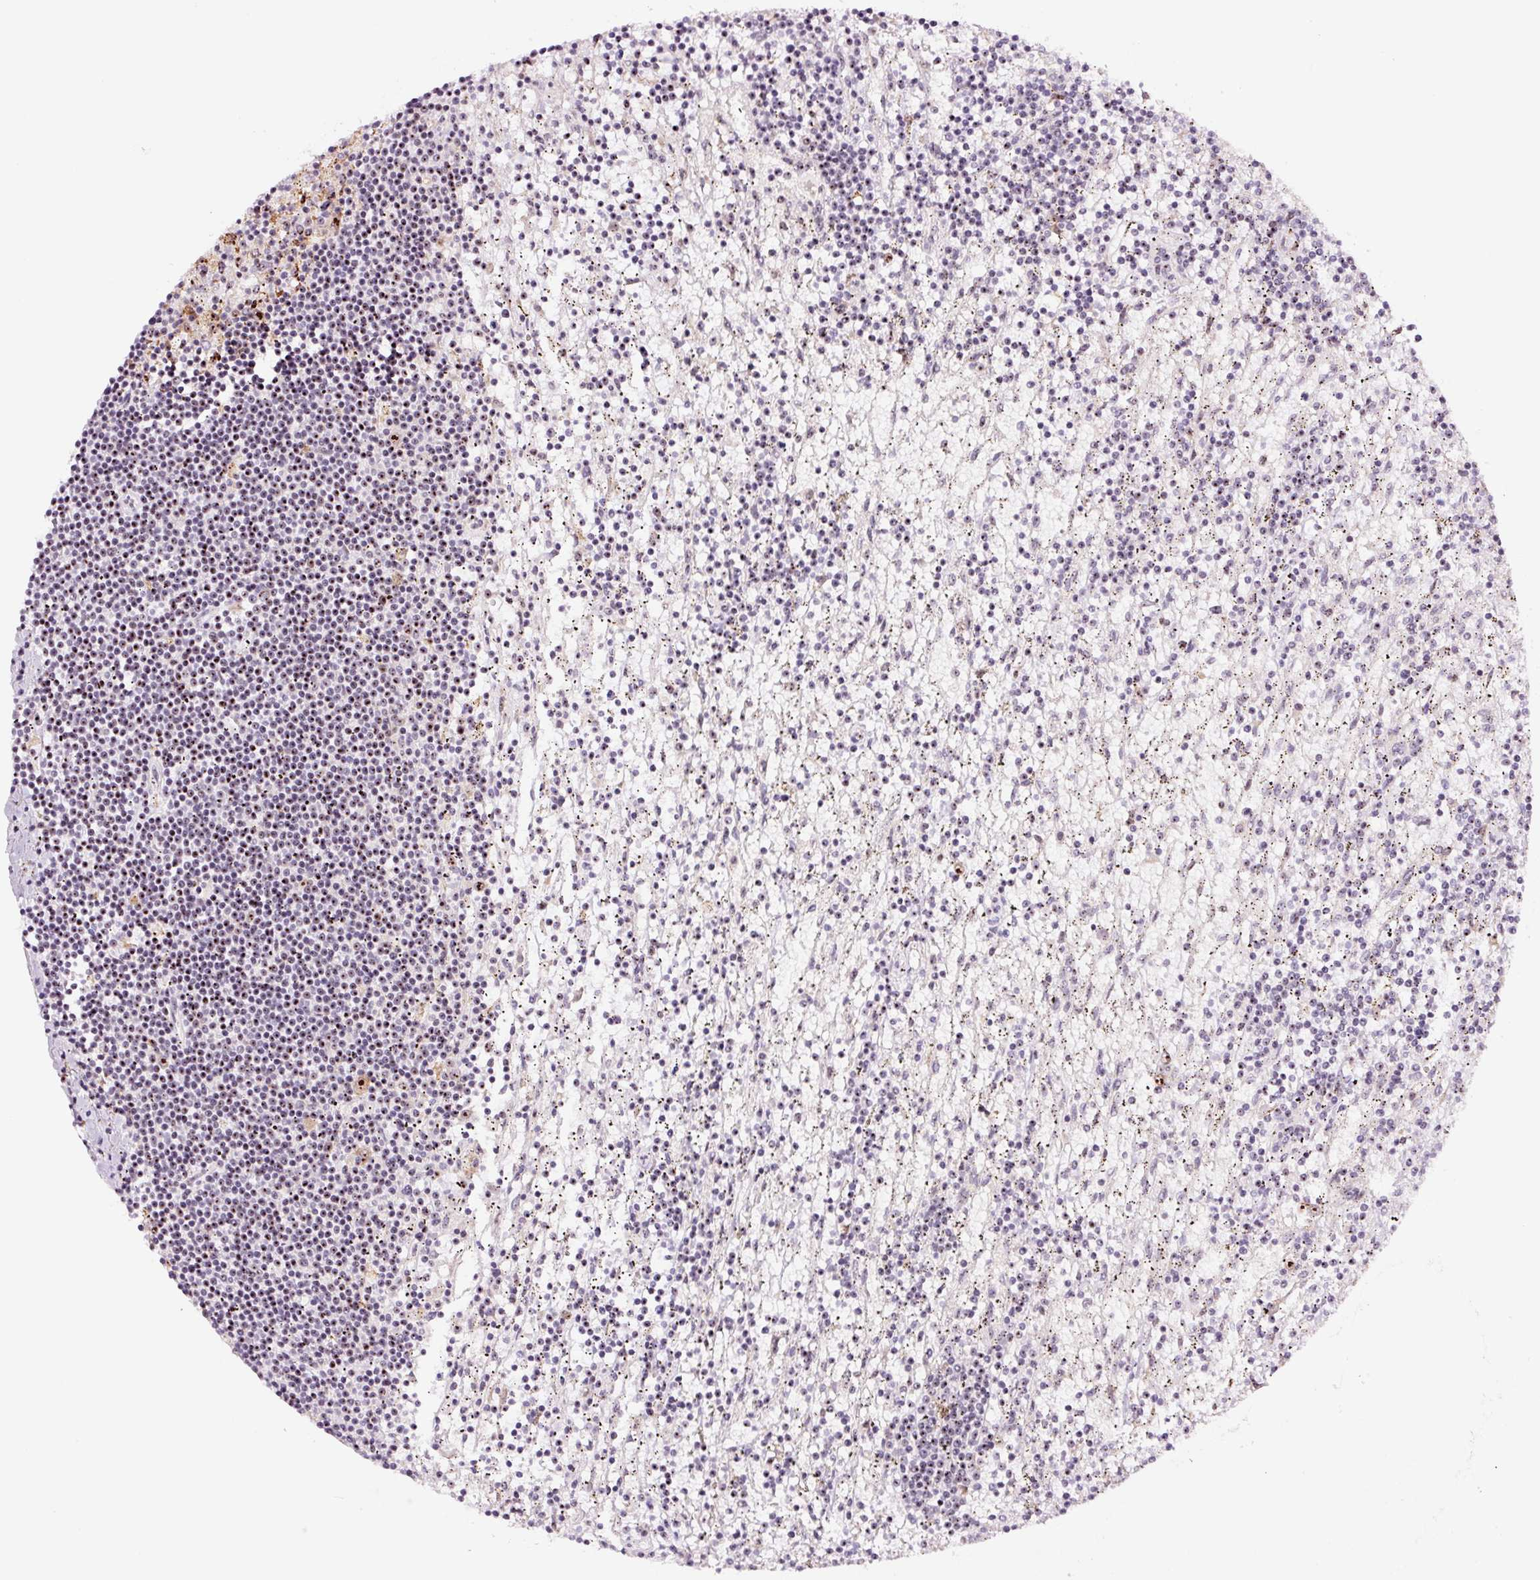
{"staining": {"intensity": "moderate", "quantity": "<25%", "location": "nuclear"}, "tissue": "lymphoma", "cell_type": "Tumor cells", "image_type": "cancer", "snomed": [{"axis": "morphology", "description": "Malignant lymphoma, non-Hodgkin's type, Low grade"}, {"axis": "topography", "description": "Spleen"}], "caption": "A high-resolution image shows IHC staining of lymphoma, which shows moderate nuclear positivity in approximately <25% of tumor cells.", "gene": "GNL3", "patient": {"sex": "male", "age": 76}}